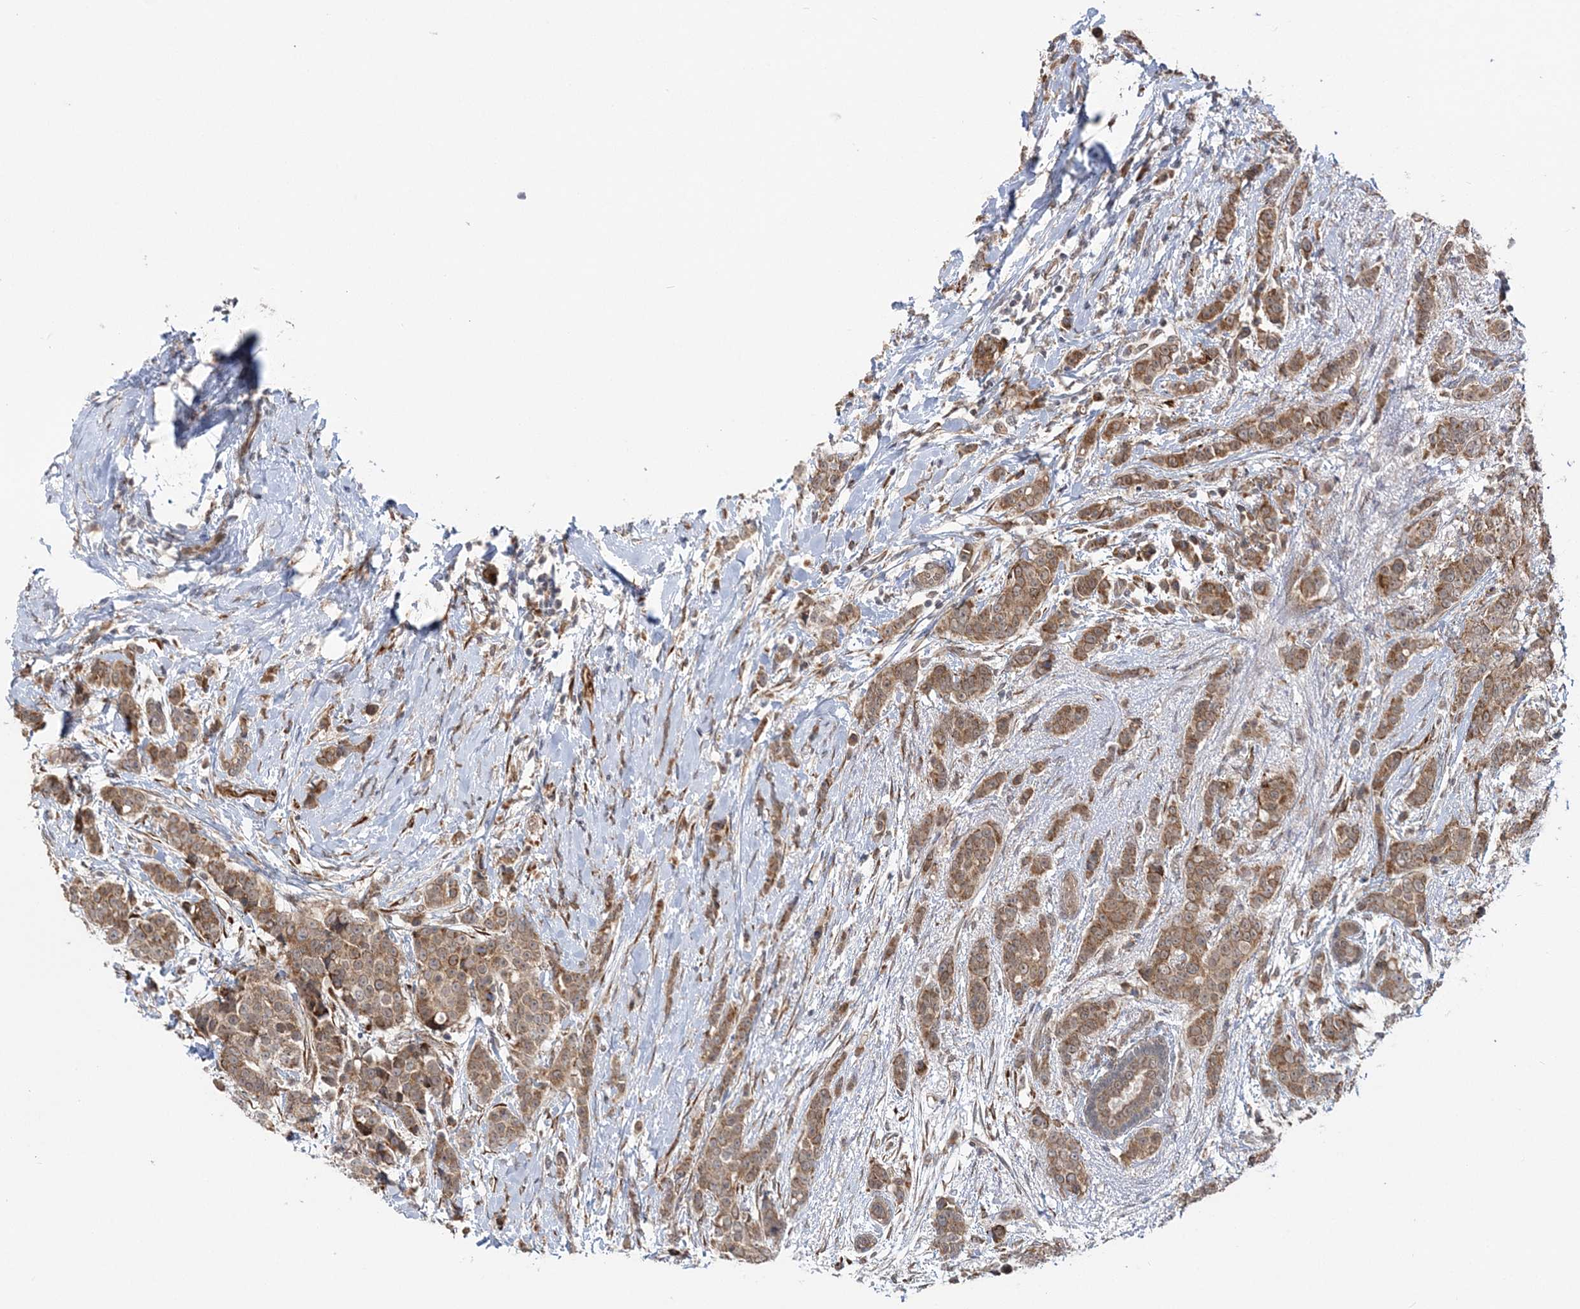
{"staining": {"intensity": "moderate", "quantity": ">75%", "location": "cytoplasmic/membranous"}, "tissue": "breast cancer", "cell_type": "Tumor cells", "image_type": "cancer", "snomed": [{"axis": "morphology", "description": "Lobular carcinoma"}, {"axis": "topography", "description": "Breast"}], "caption": "Protein staining of breast cancer (lobular carcinoma) tissue reveals moderate cytoplasmic/membranous staining in approximately >75% of tumor cells. The protein is shown in brown color, while the nuclei are stained blue.", "gene": "MRPL47", "patient": {"sex": "female", "age": 51}}